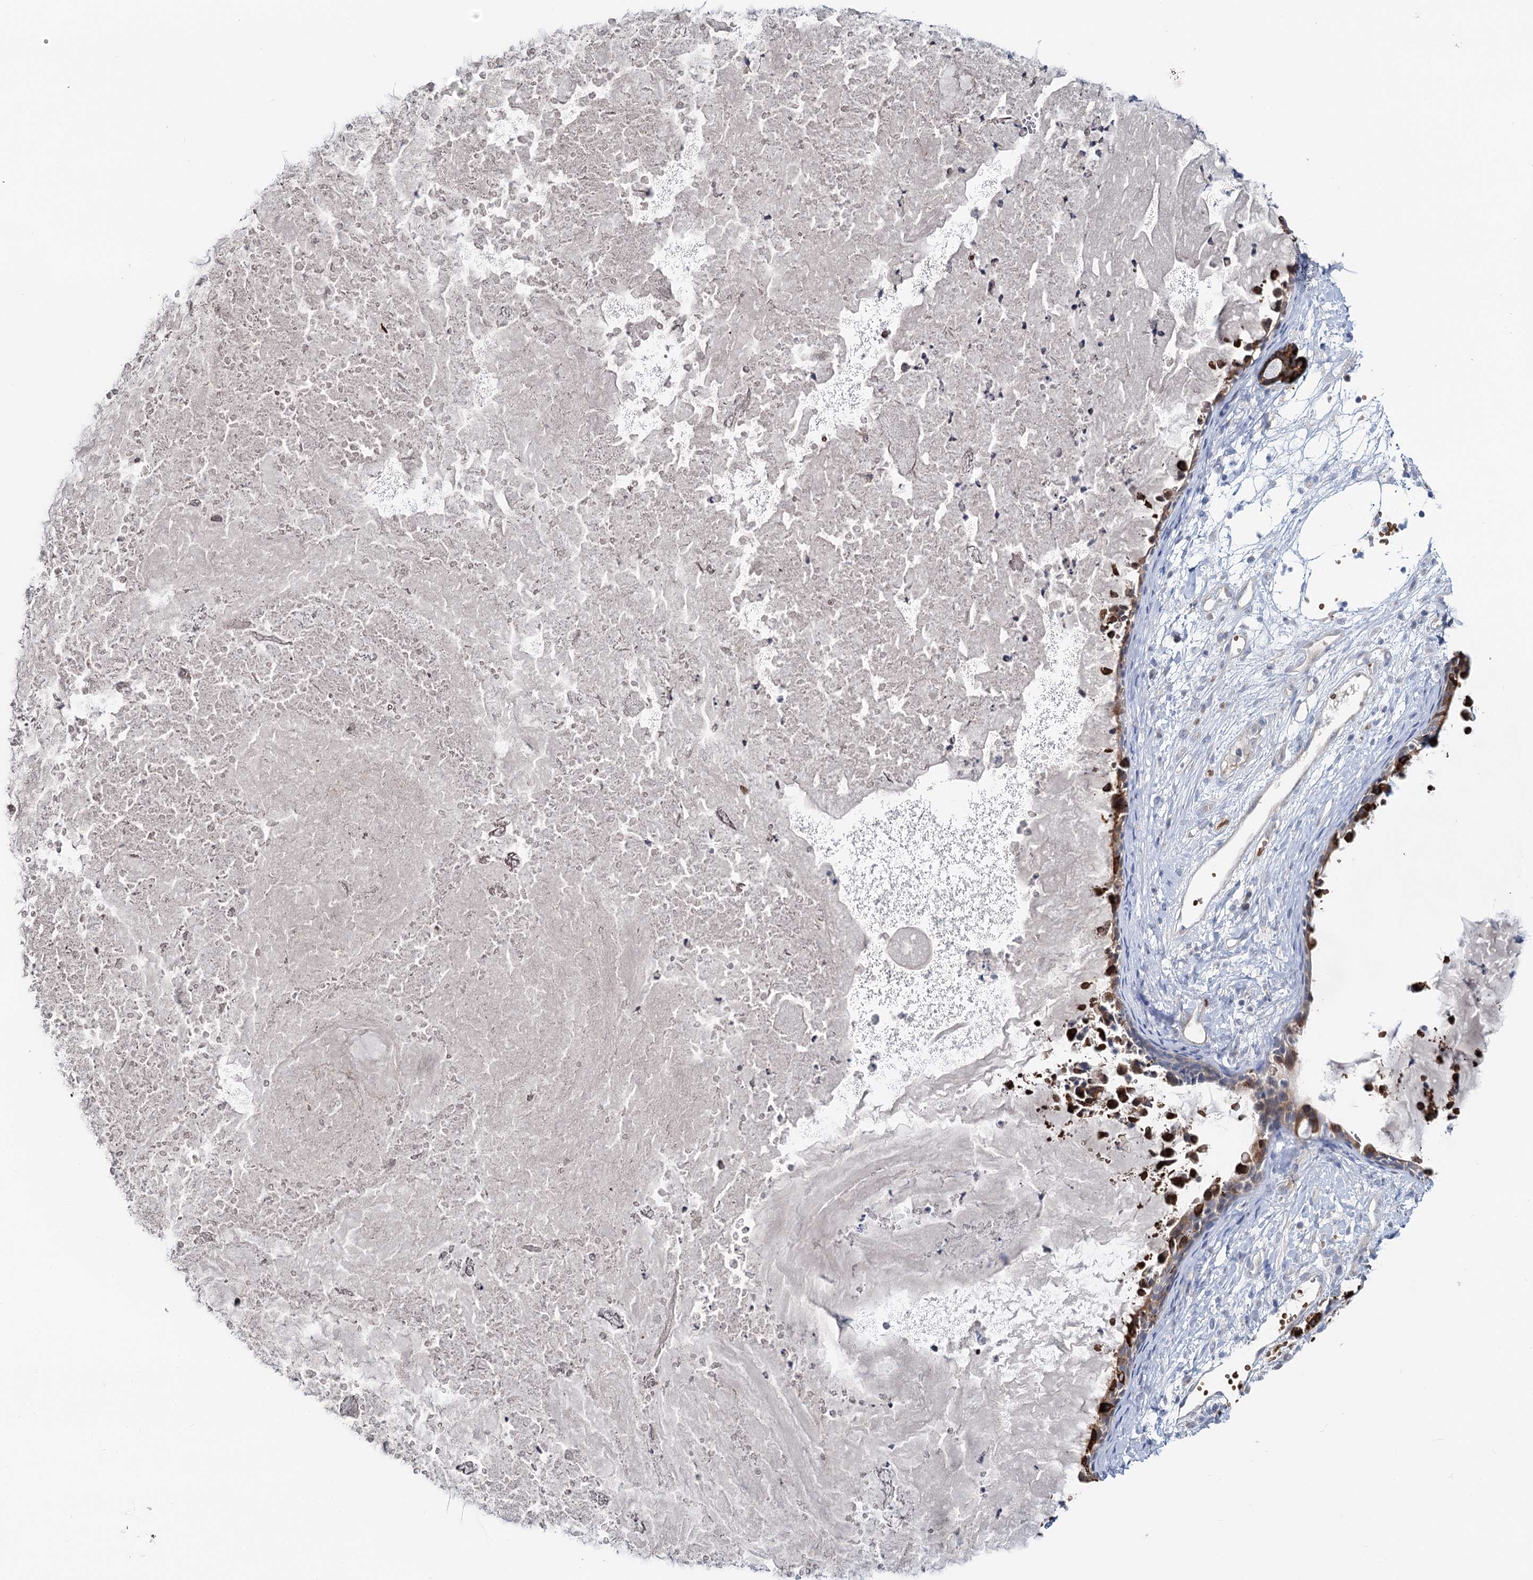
{"staining": {"intensity": "strong", "quantity": ">75%", "location": "cytoplasmic/membranous"}, "tissue": "nasopharynx", "cell_type": "Respiratory epithelial cells", "image_type": "normal", "snomed": [{"axis": "morphology", "description": "Normal tissue, NOS"}, {"axis": "topography", "description": "Nasopharynx"}], "caption": "IHC of benign human nasopharynx displays high levels of strong cytoplasmic/membranous positivity in approximately >75% of respiratory epithelial cells.", "gene": "CIB4", "patient": {"sex": "male", "age": 22}}